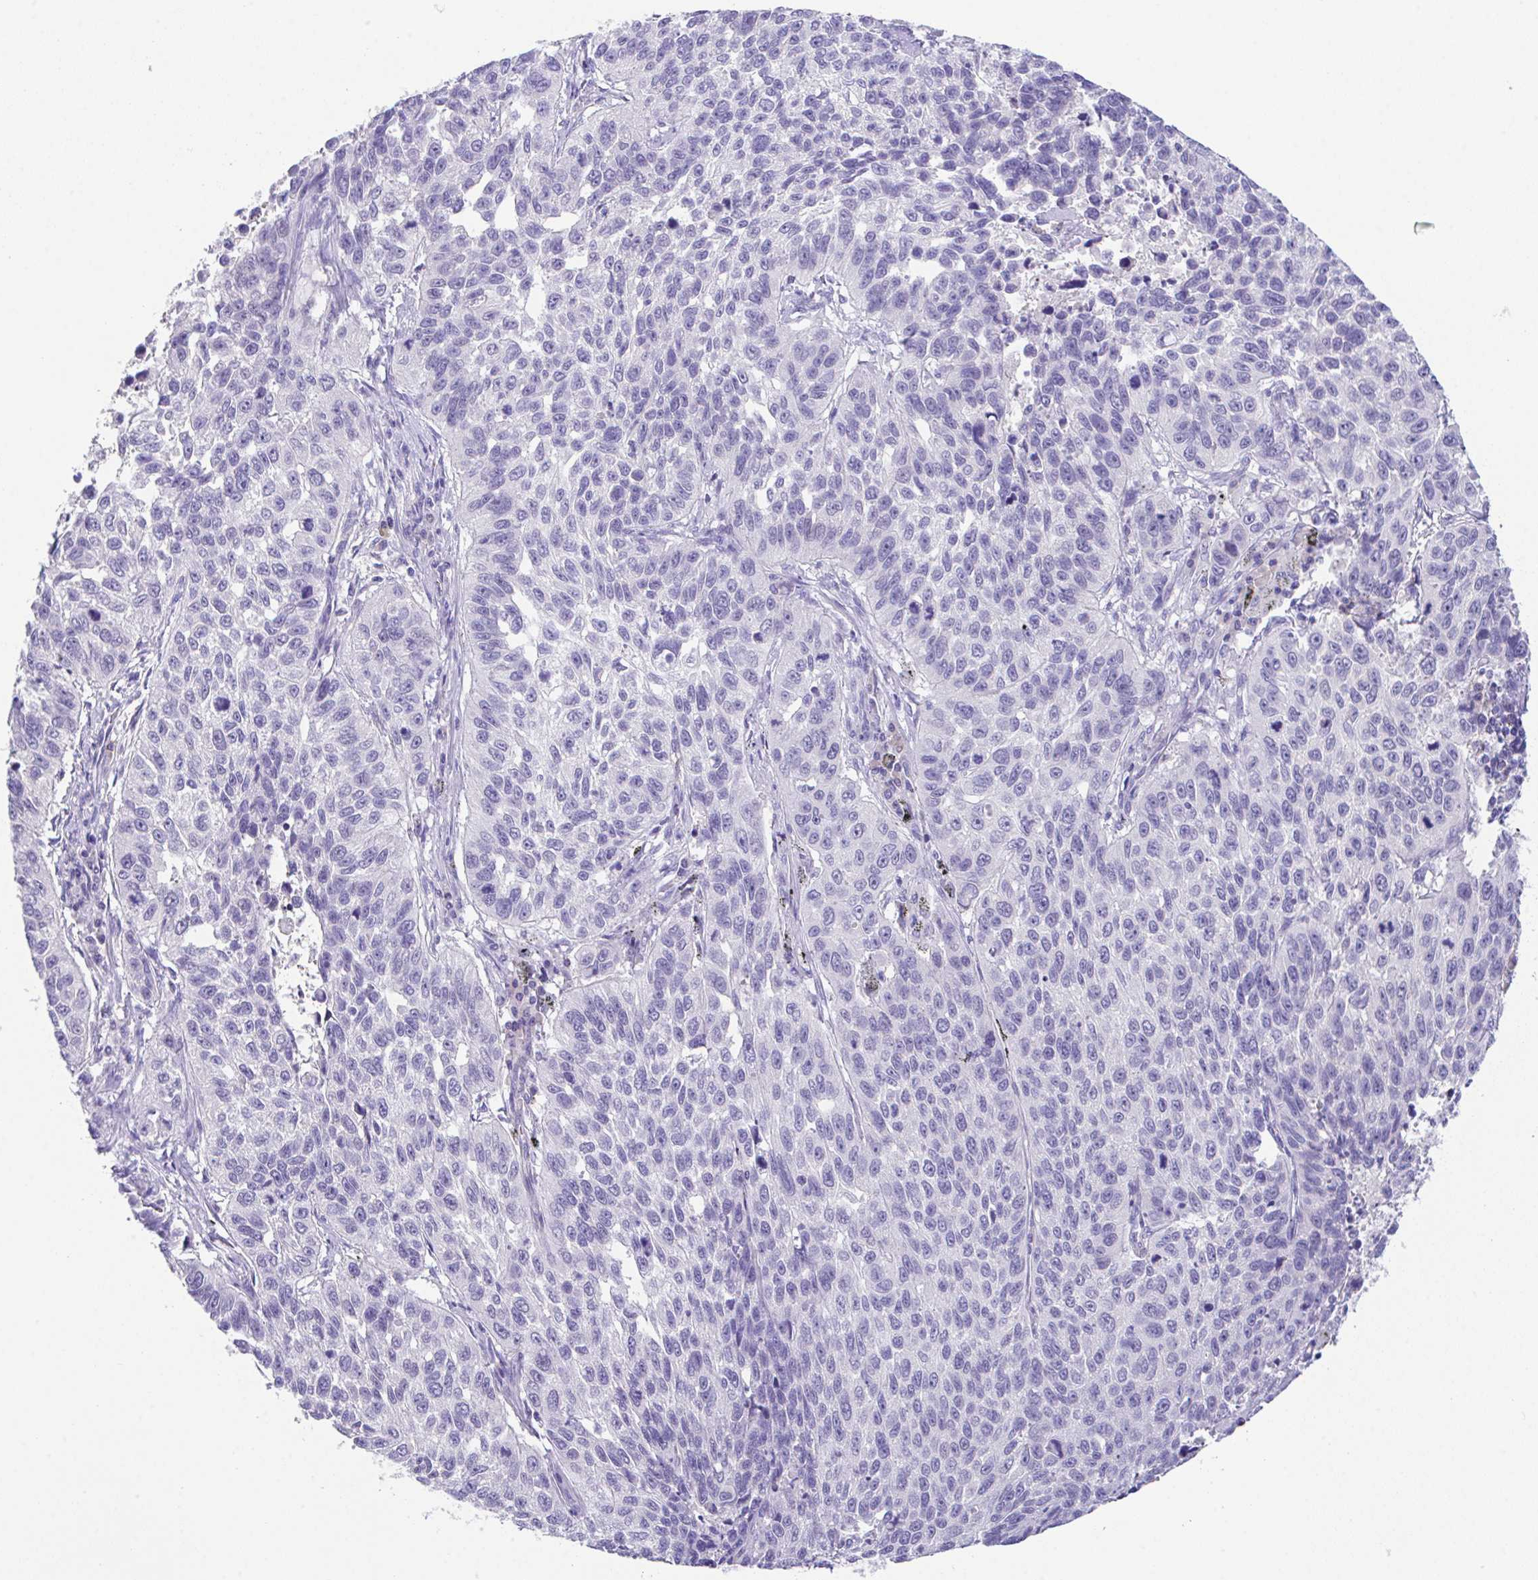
{"staining": {"intensity": "negative", "quantity": "none", "location": "none"}, "tissue": "lung cancer", "cell_type": "Tumor cells", "image_type": "cancer", "snomed": [{"axis": "morphology", "description": "Squamous cell carcinoma, NOS"}, {"axis": "topography", "description": "Lung"}], "caption": "Human lung squamous cell carcinoma stained for a protein using IHC exhibits no expression in tumor cells.", "gene": "HACD4", "patient": {"sex": "male", "age": 62}}